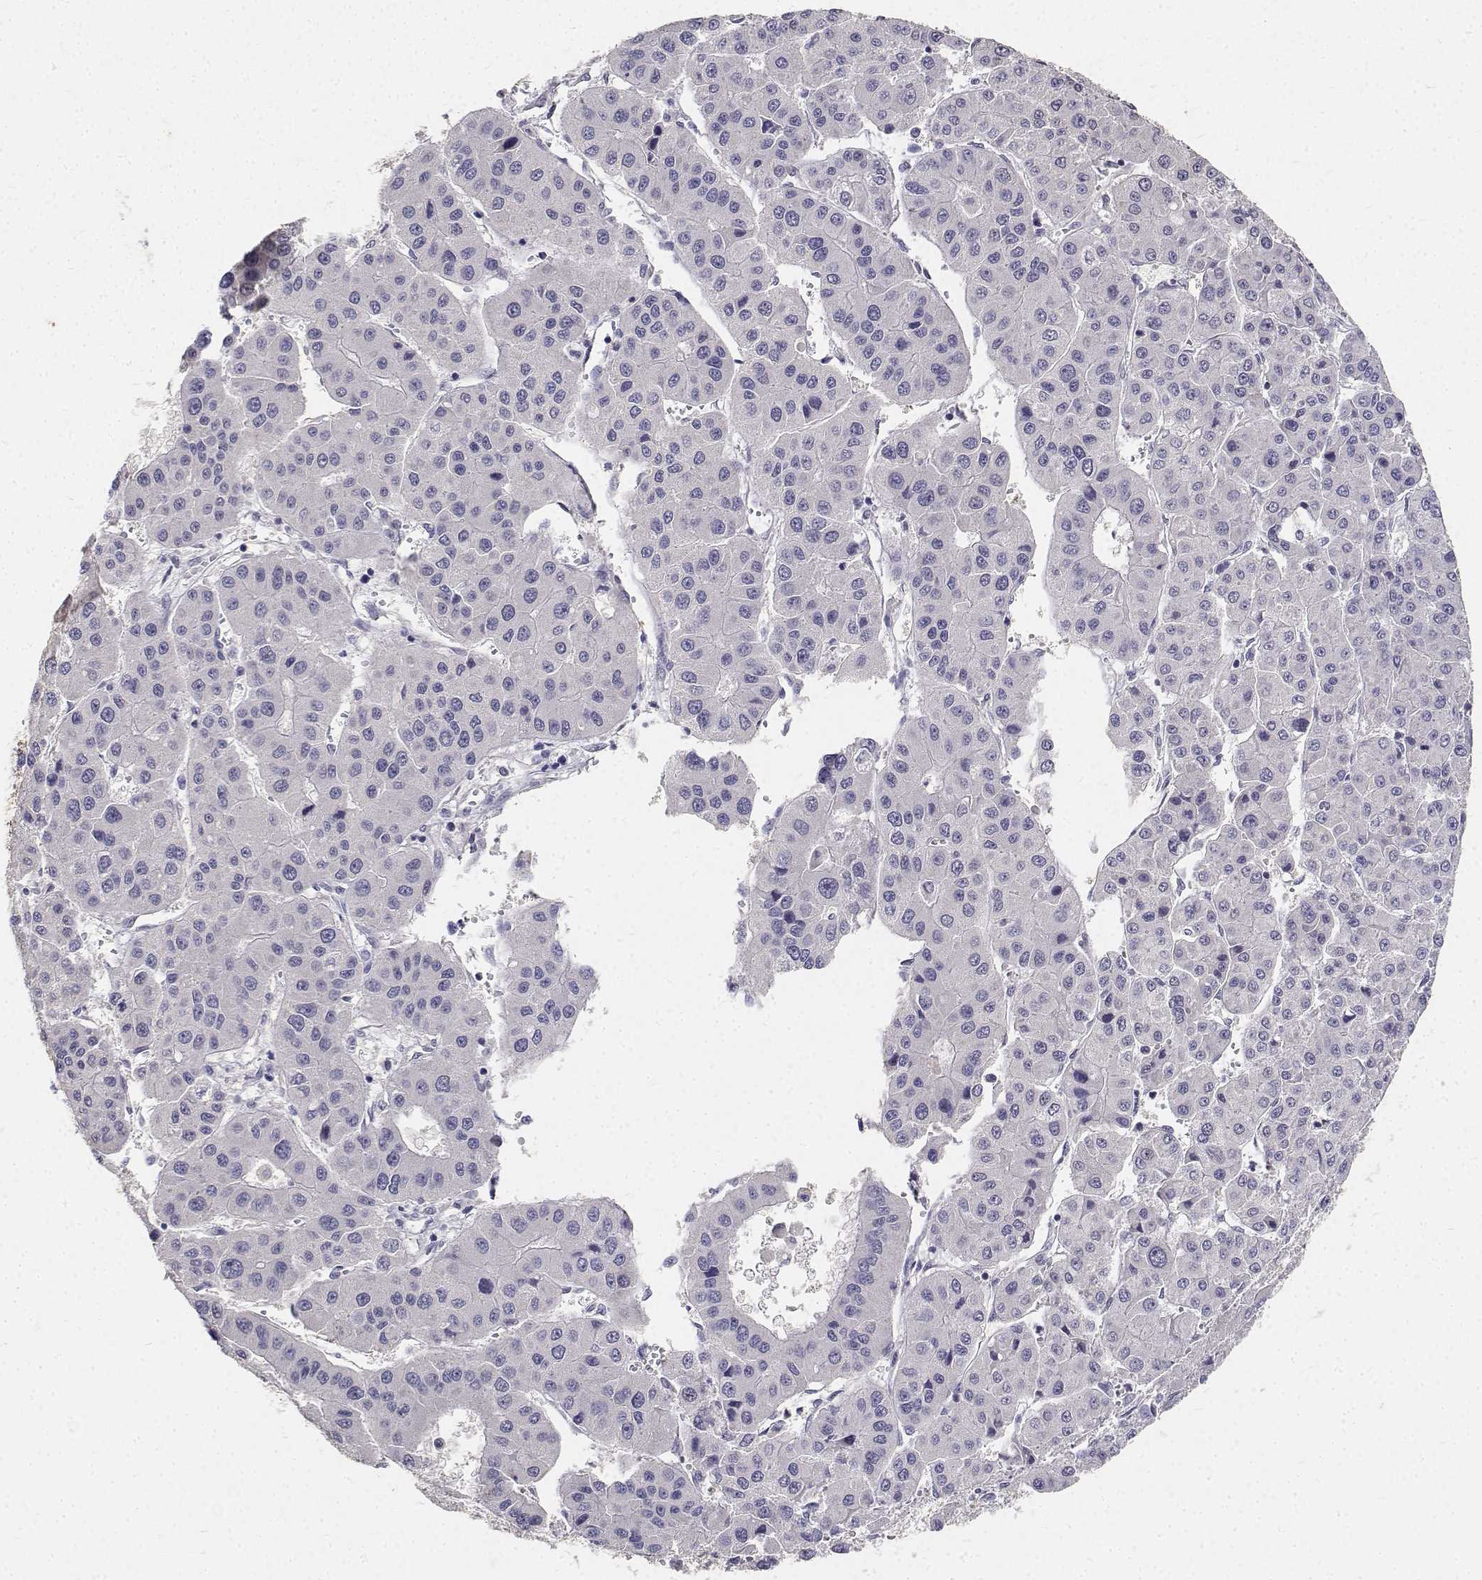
{"staining": {"intensity": "negative", "quantity": "none", "location": "none"}, "tissue": "liver cancer", "cell_type": "Tumor cells", "image_type": "cancer", "snomed": [{"axis": "morphology", "description": "Carcinoma, Hepatocellular, NOS"}, {"axis": "topography", "description": "Liver"}], "caption": "An immunohistochemistry image of liver cancer is shown. There is no staining in tumor cells of liver cancer.", "gene": "PAEP", "patient": {"sex": "male", "age": 73}}